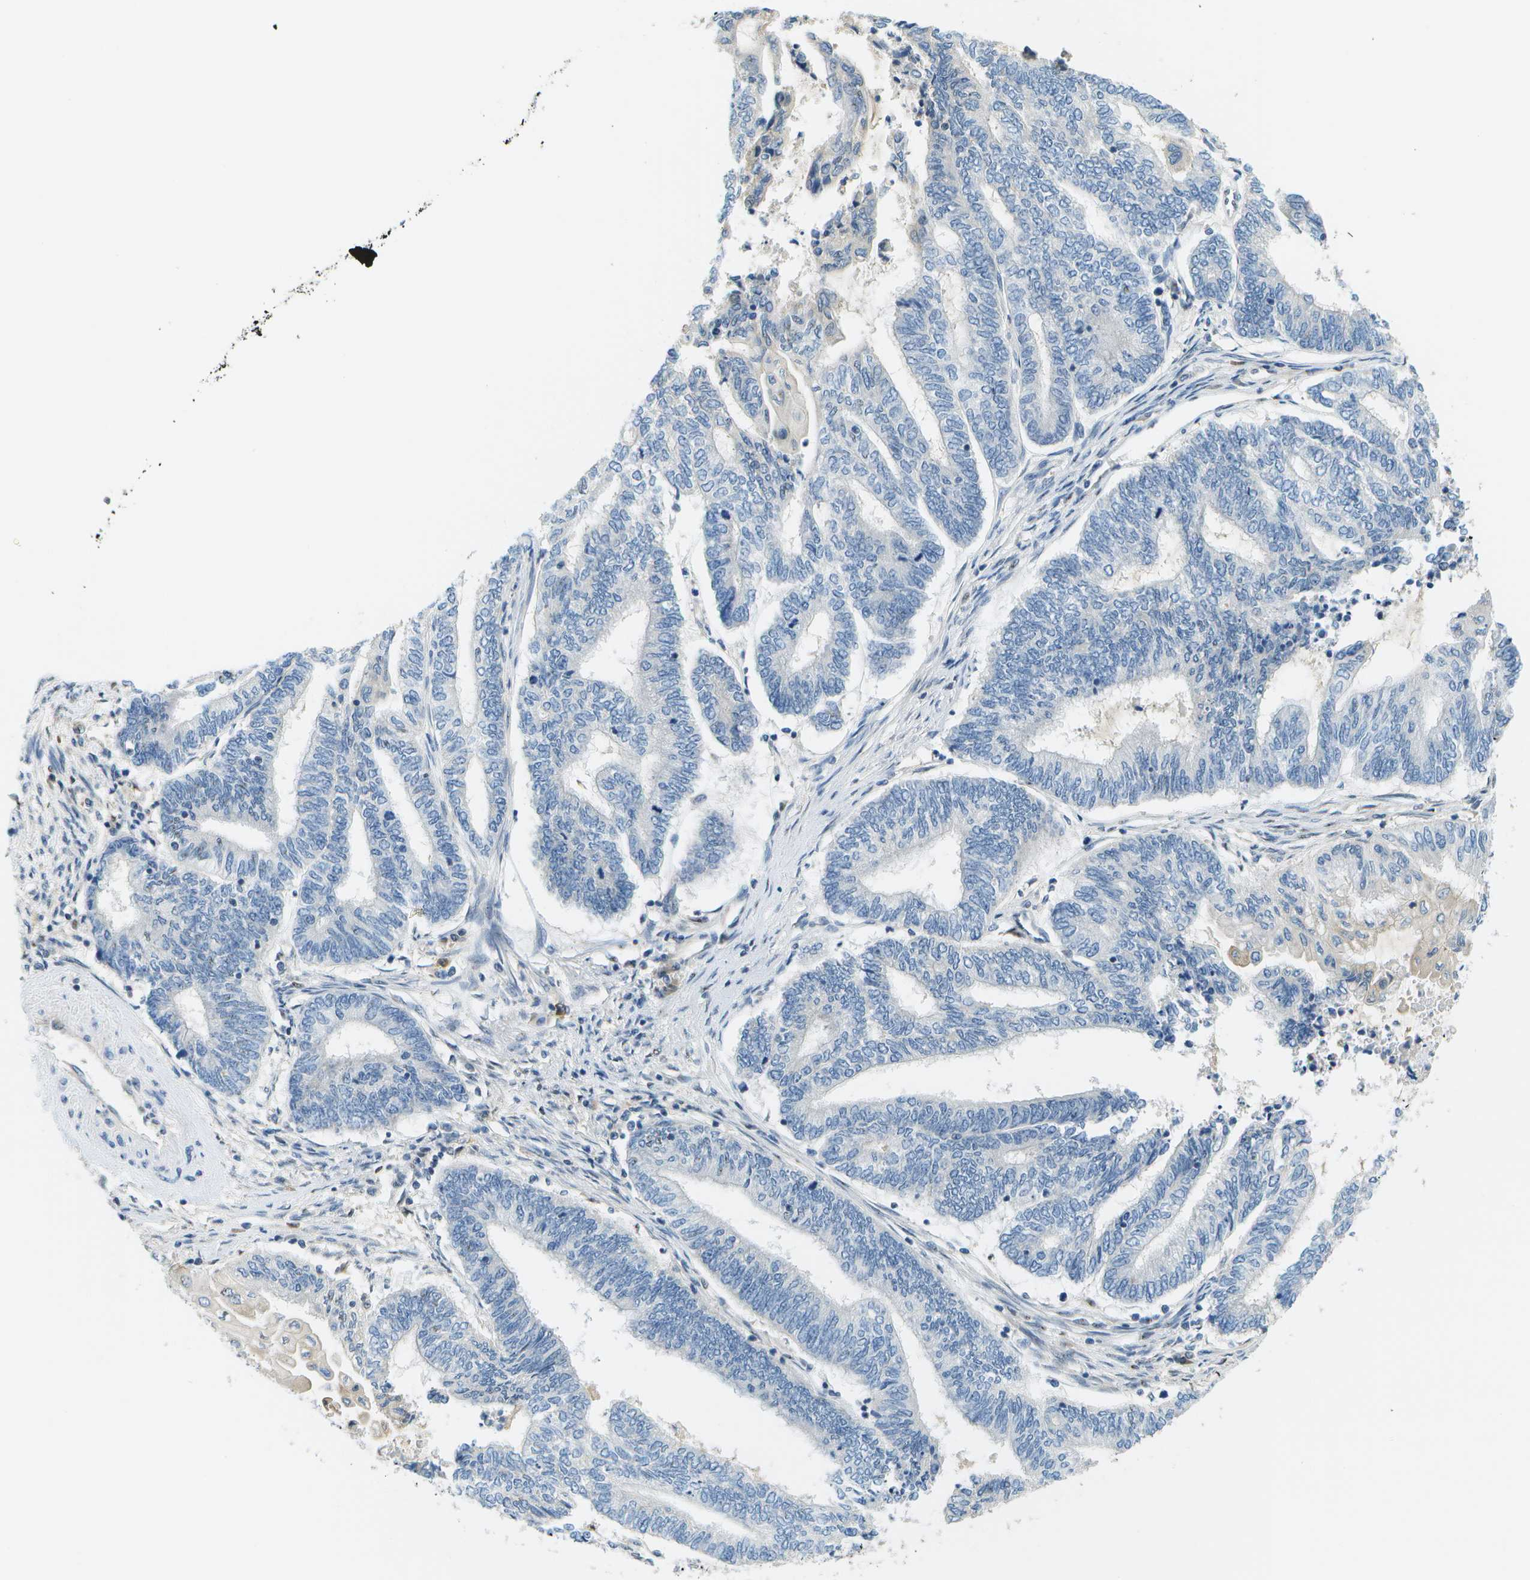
{"staining": {"intensity": "negative", "quantity": "none", "location": "none"}, "tissue": "endometrial cancer", "cell_type": "Tumor cells", "image_type": "cancer", "snomed": [{"axis": "morphology", "description": "Adenocarcinoma, NOS"}, {"axis": "topography", "description": "Uterus"}, {"axis": "topography", "description": "Endometrium"}], "caption": "Immunohistochemical staining of human endometrial adenocarcinoma shows no significant staining in tumor cells.", "gene": "PTGIS", "patient": {"sex": "female", "age": 70}}